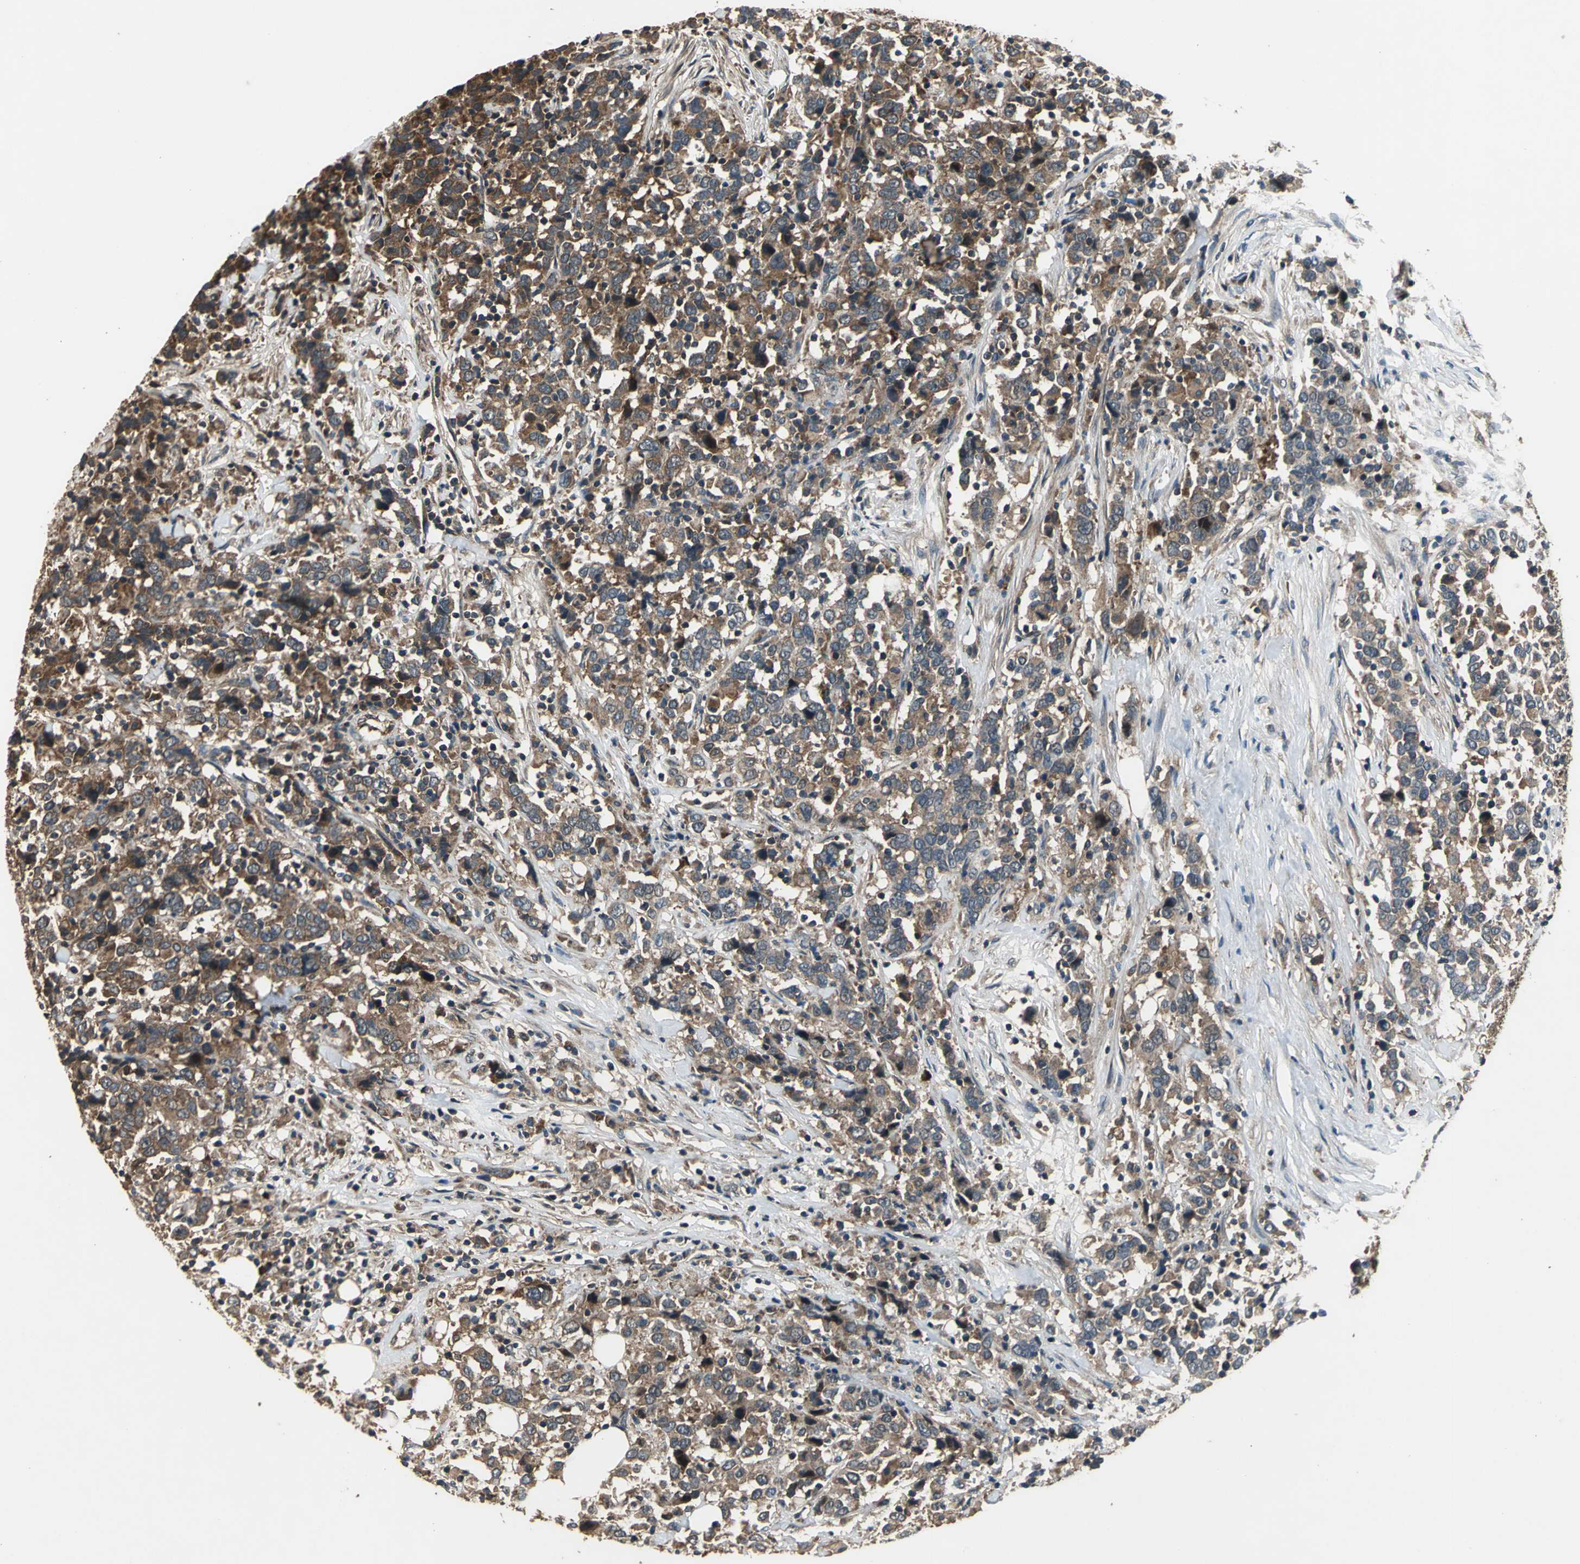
{"staining": {"intensity": "strong", "quantity": ">75%", "location": "cytoplasmic/membranous"}, "tissue": "urothelial cancer", "cell_type": "Tumor cells", "image_type": "cancer", "snomed": [{"axis": "morphology", "description": "Urothelial carcinoma, High grade"}, {"axis": "topography", "description": "Urinary bladder"}], "caption": "Immunohistochemical staining of human urothelial cancer demonstrates strong cytoplasmic/membranous protein expression in about >75% of tumor cells.", "gene": "ZNF608", "patient": {"sex": "male", "age": 61}}